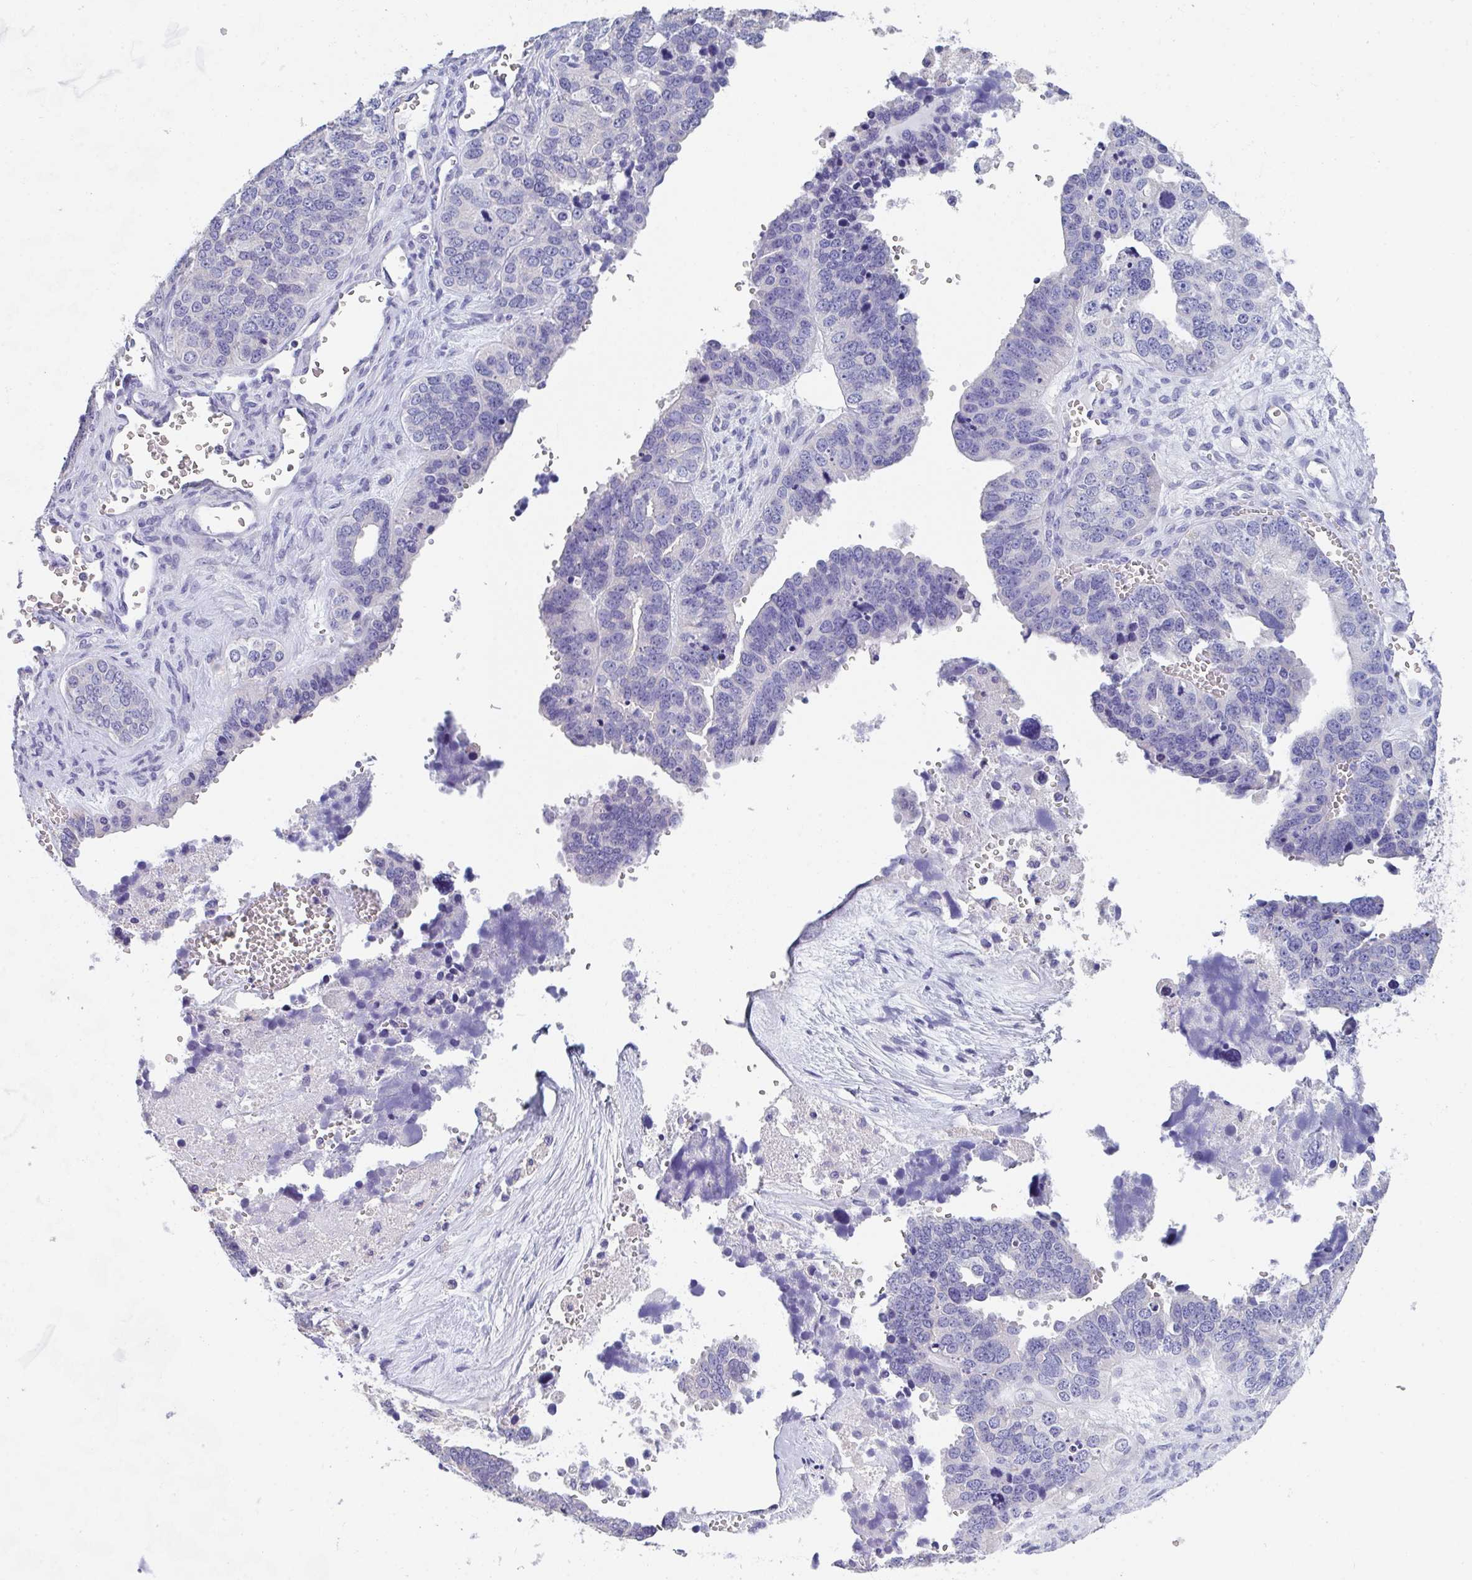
{"staining": {"intensity": "negative", "quantity": "none", "location": "none"}, "tissue": "ovarian cancer", "cell_type": "Tumor cells", "image_type": "cancer", "snomed": [{"axis": "morphology", "description": "Cystadenocarcinoma, serous, NOS"}, {"axis": "topography", "description": "Ovary"}], "caption": "Immunohistochemistry image of ovarian cancer stained for a protein (brown), which demonstrates no expression in tumor cells.", "gene": "LRRC58", "patient": {"sex": "female", "age": 76}}